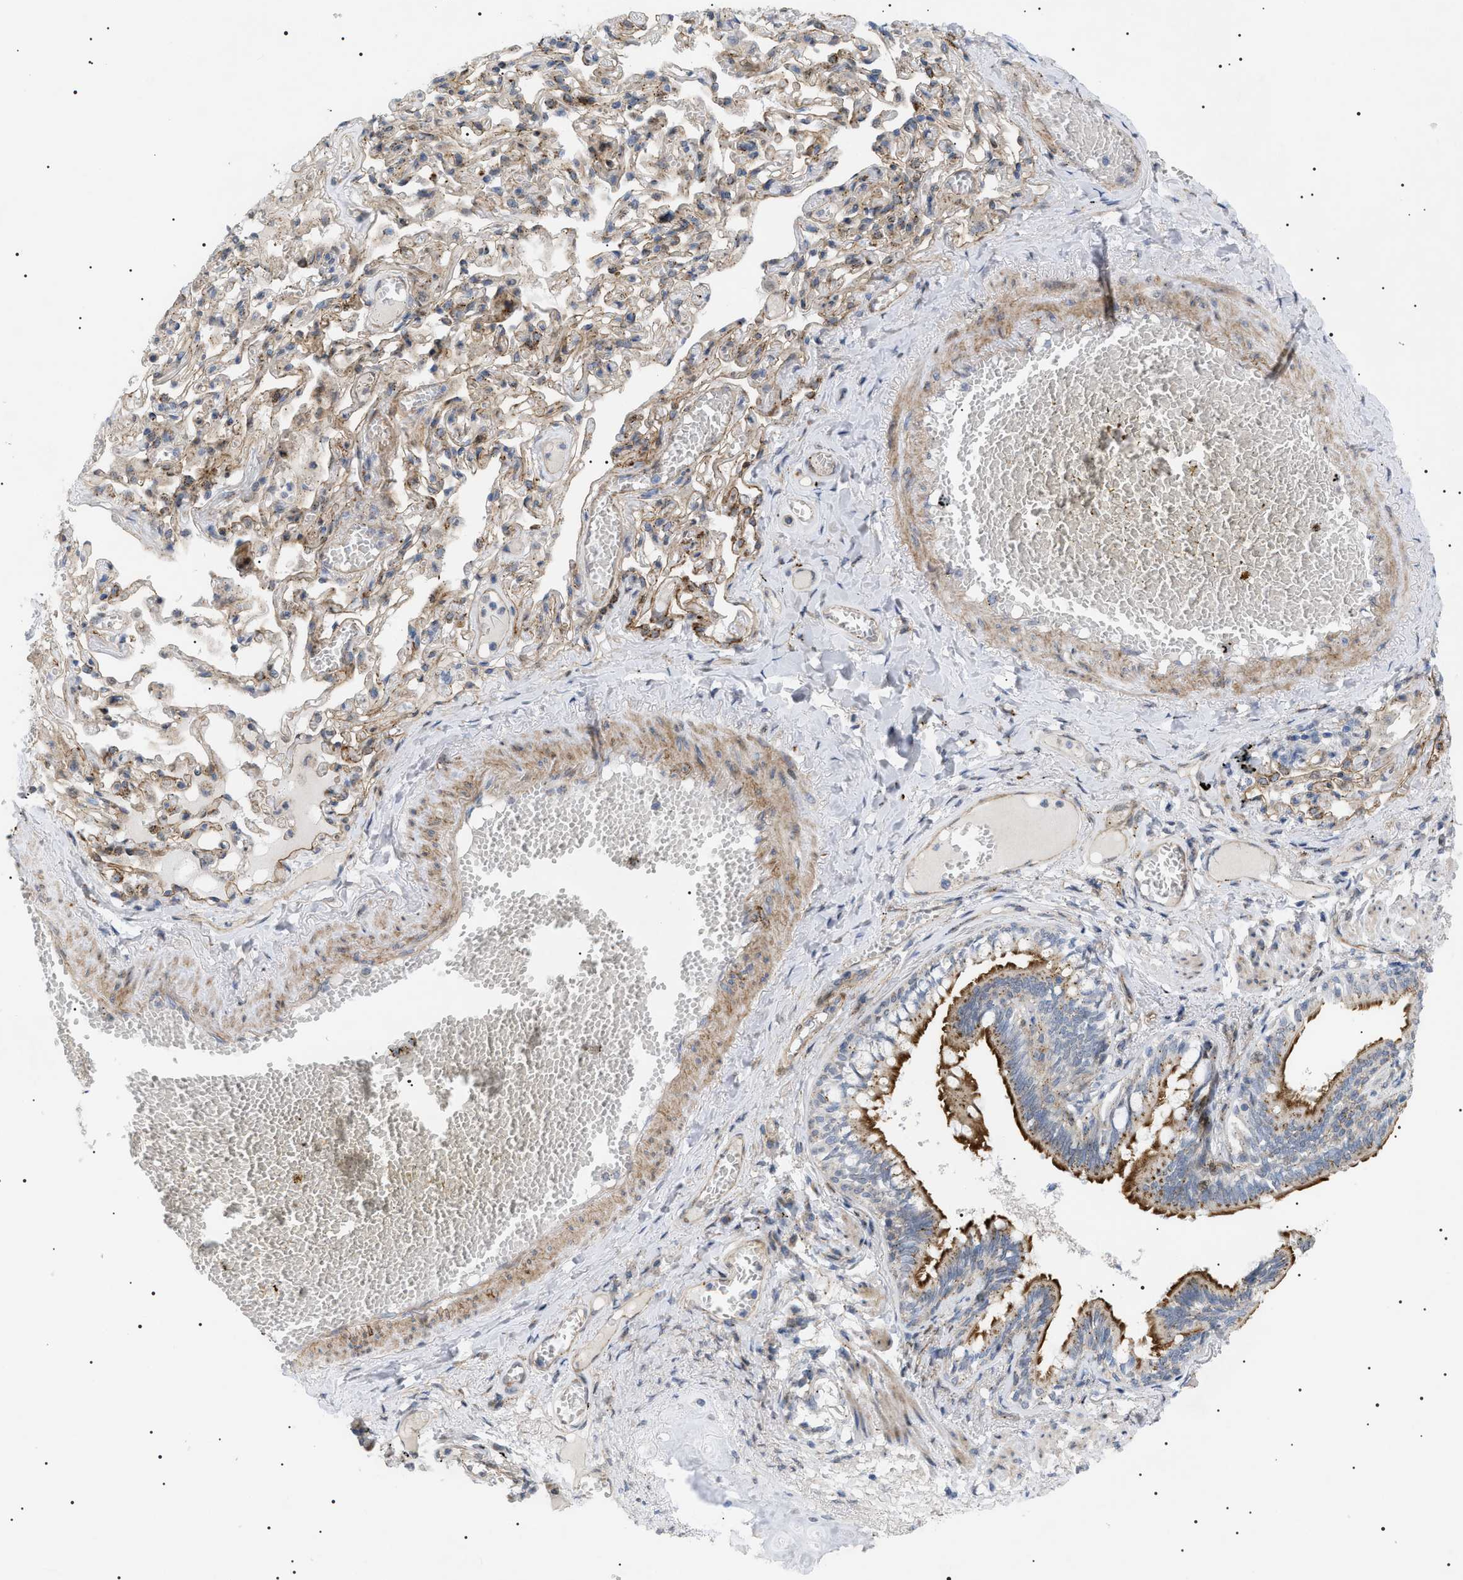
{"staining": {"intensity": "moderate", "quantity": "25%-75%", "location": "cytoplasmic/membranous"}, "tissue": "bronchus", "cell_type": "Respiratory epithelial cells", "image_type": "normal", "snomed": [{"axis": "morphology", "description": "Normal tissue, NOS"}, {"axis": "morphology", "description": "Inflammation, NOS"}, {"axis": "topography", "description": "Cartilage tissue"}, {"axis": "topography", "description": "Lung"}], "caption": "Immunohistochemistry (IHC) image of unremarkable bronchus: bronchus stained using immunohistochemistry (IHC) reveals medium levels of moderate protein expression localized specifically in the cytoplasmic/membranous of respiratory epithelial cells, appearing as a cytoplasmic/membranous brown color.", "gene": "SFXN5", "patient": {"sex": "male", "age": 71}}